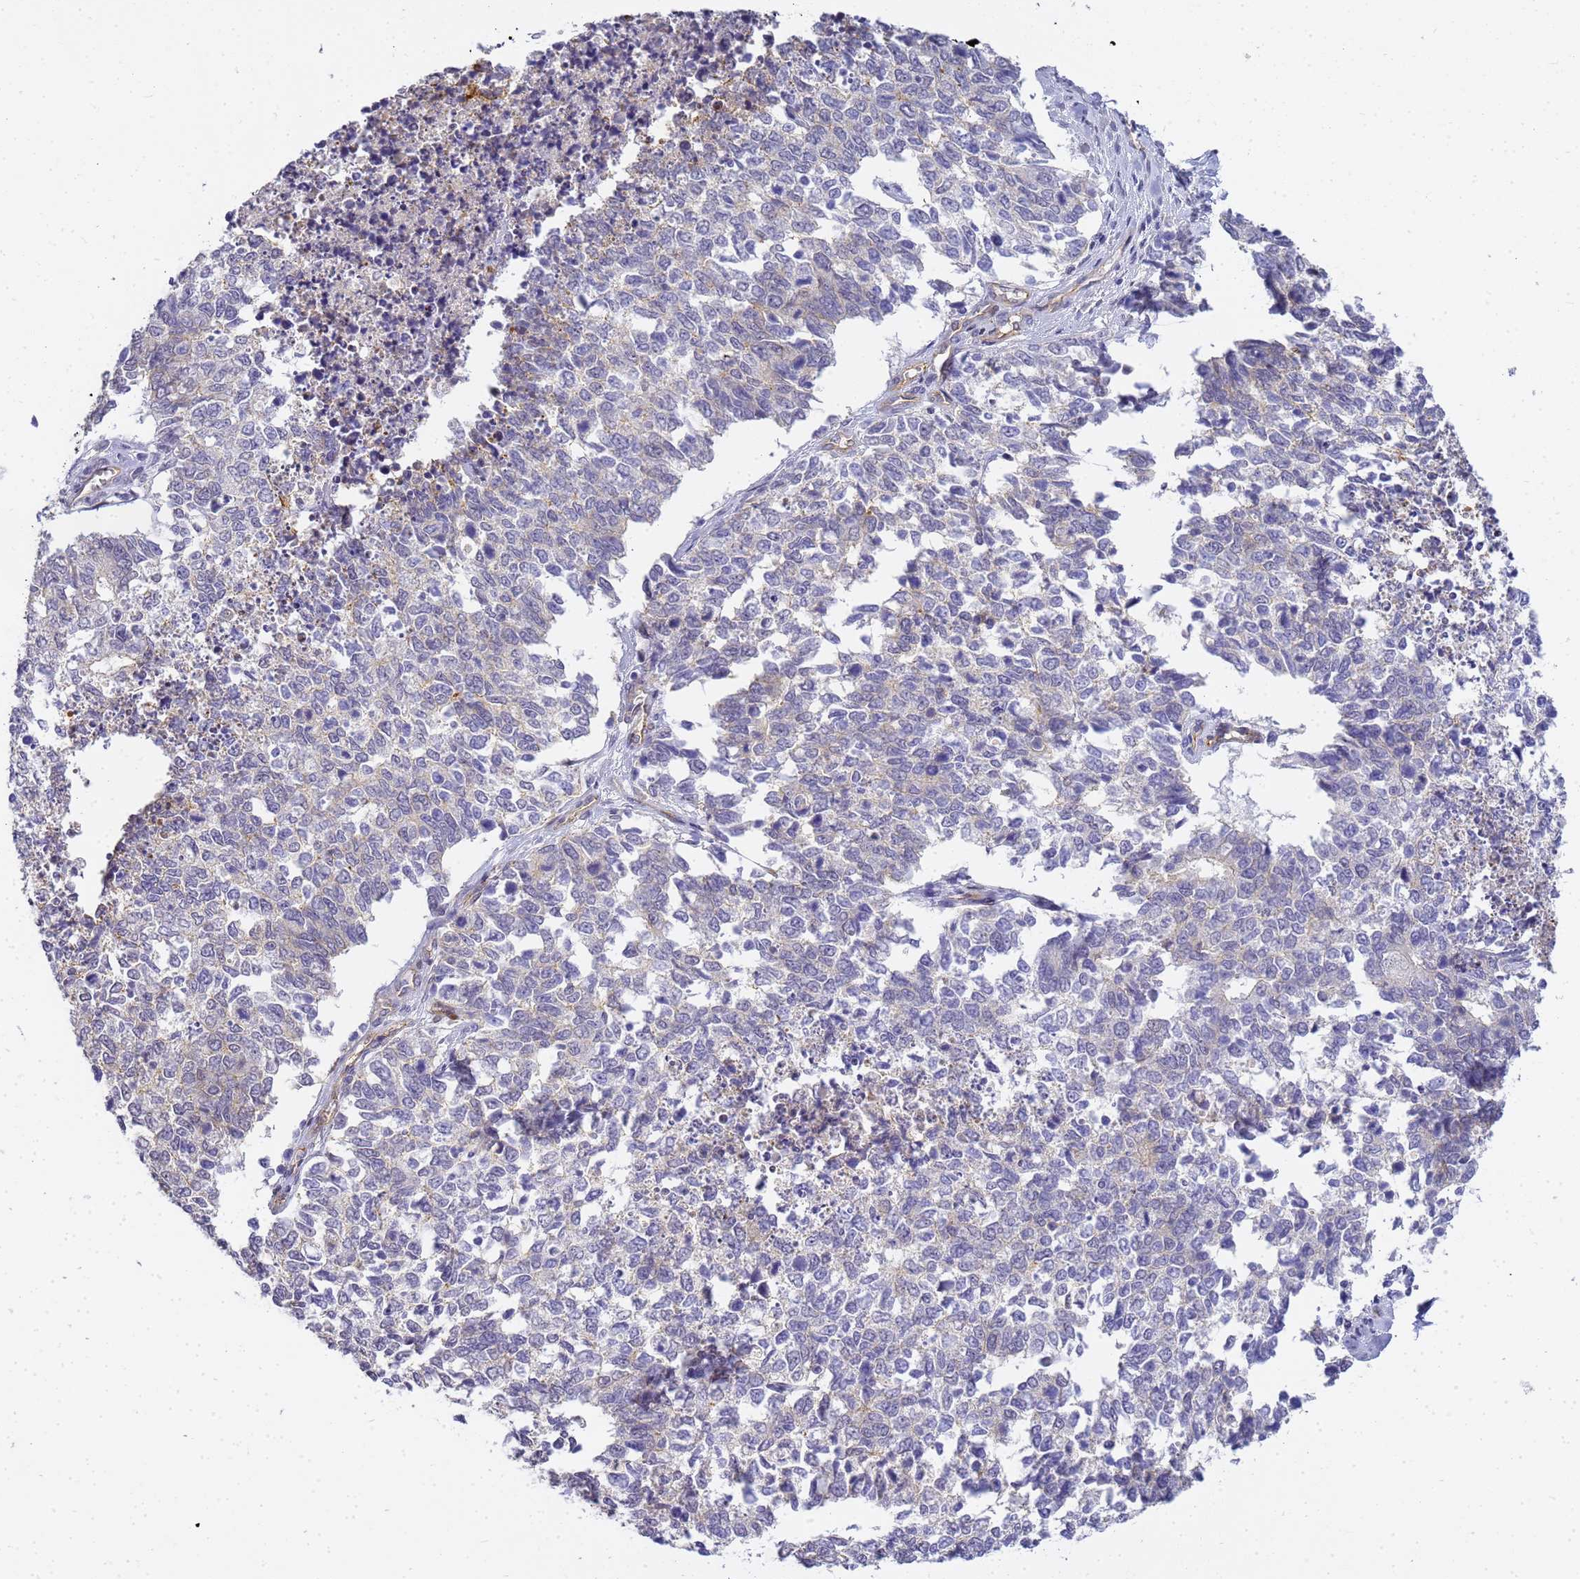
{"staining": {"intensity": "negative", "quantity": "none", "location": "none"}, "tissue": "cervical cancer", "cell_type": "Tumor cells", "image_type": "cancer", "snomed": [{"axis": "morphology", "description": "Squamous cell carcinoma, NOS"}, {"axis": "topography", "description": "Cervix"}], "caption": "Histopathology image shows no significant protein expression in tumor cells of cervical cancer.", "gene": "GON4L", "patient": {"sex": "female", "age": 63}}